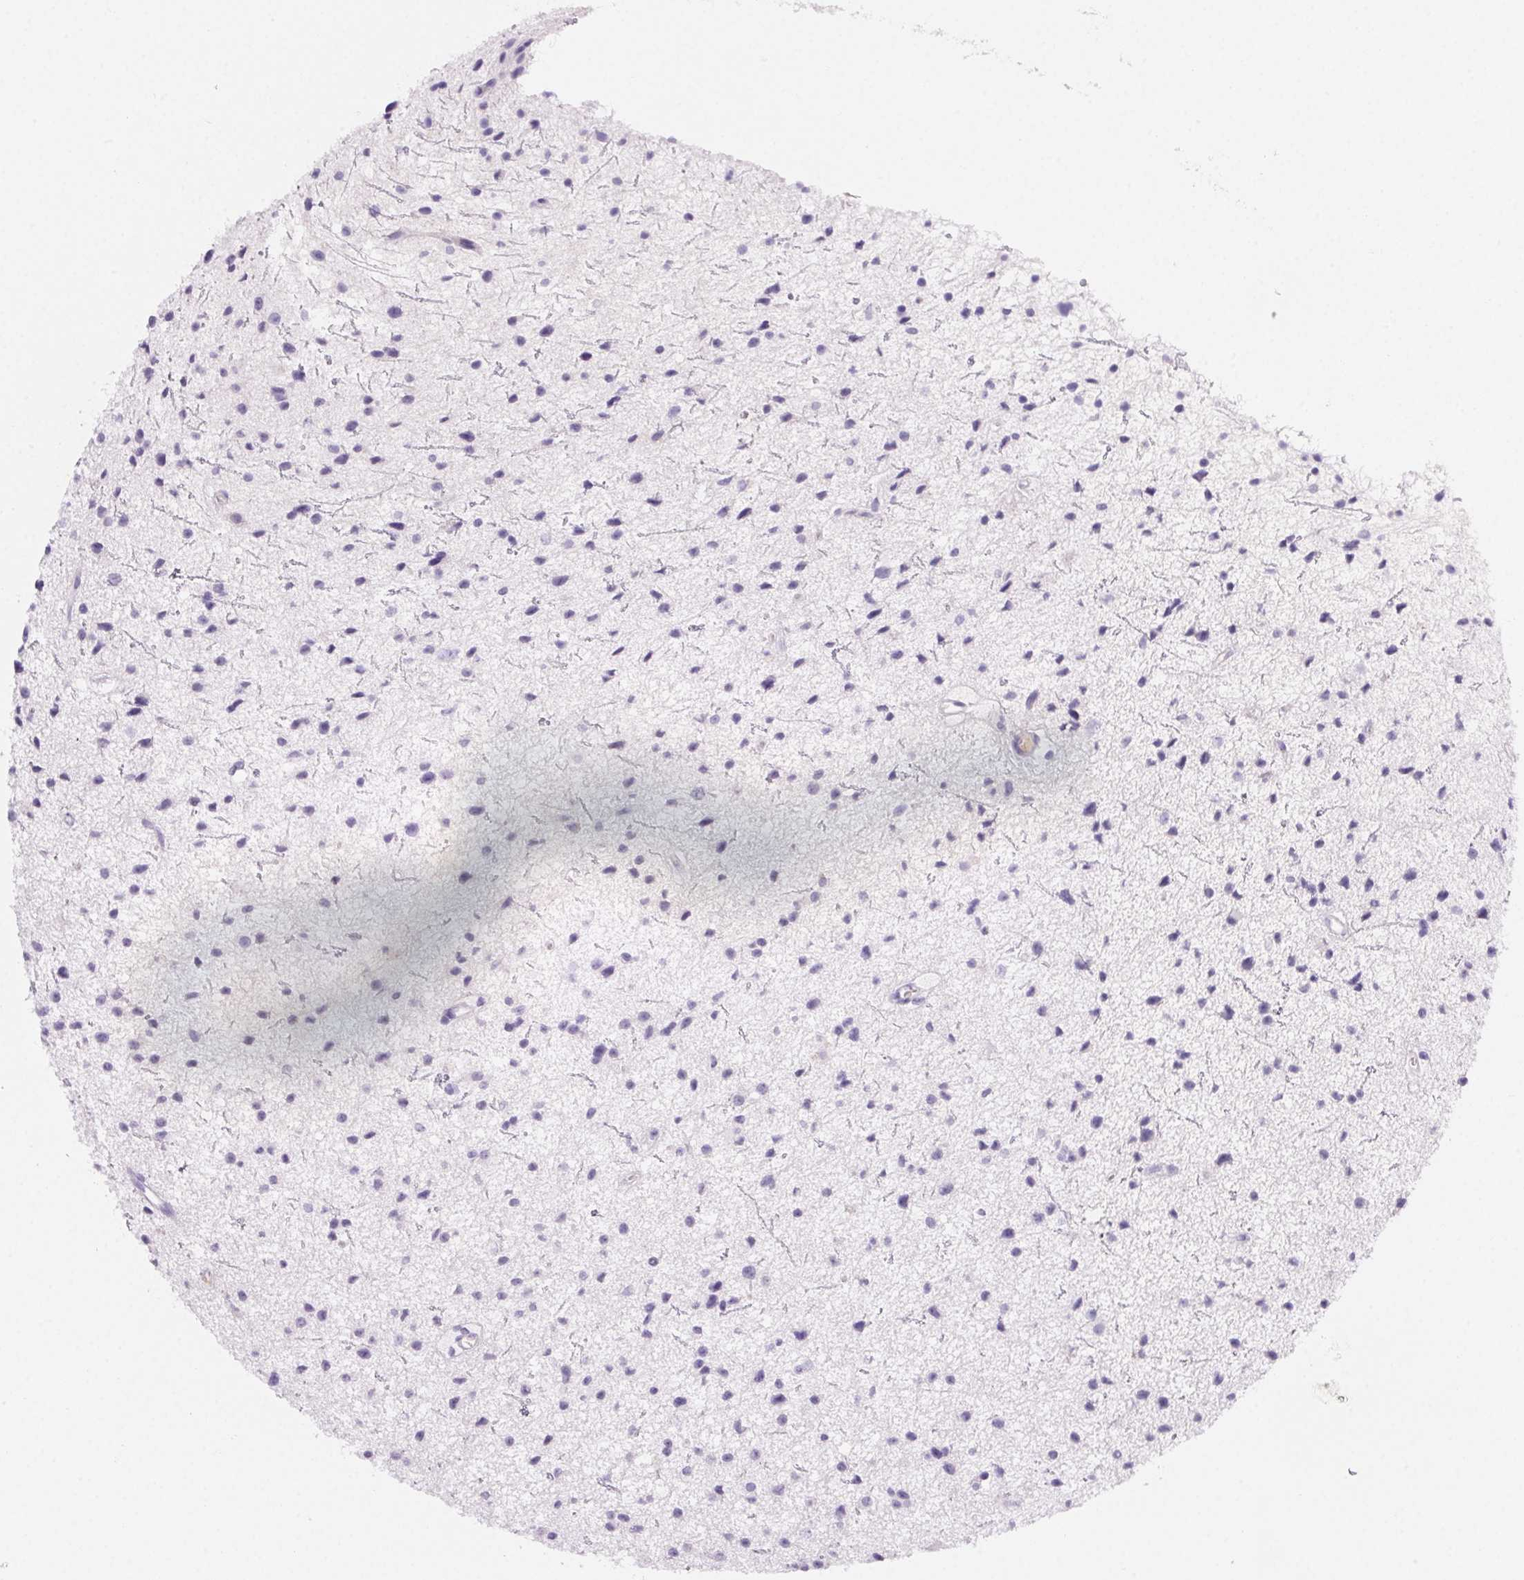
{"staining": {"intensity": "negative", "quantity": "none", "location": "none"}, "tissue": "glioma", "cell_type": "Tumor cells", "image_type": "cancer", "snomed": [{"axis": "morphology", "description": "Glioma, malignant, Low grade"}, {"axis": "topography", "description": "Brain"}], "caption": "Tumor cells are negative for brown protein staining in malignant glioma (low-grade). (DAB (3,3'-diaminobenzidine) IHC with hematoxylin counter stain).", "gene": "PADI4", "patient": {"sex": "male", "age": 43}}